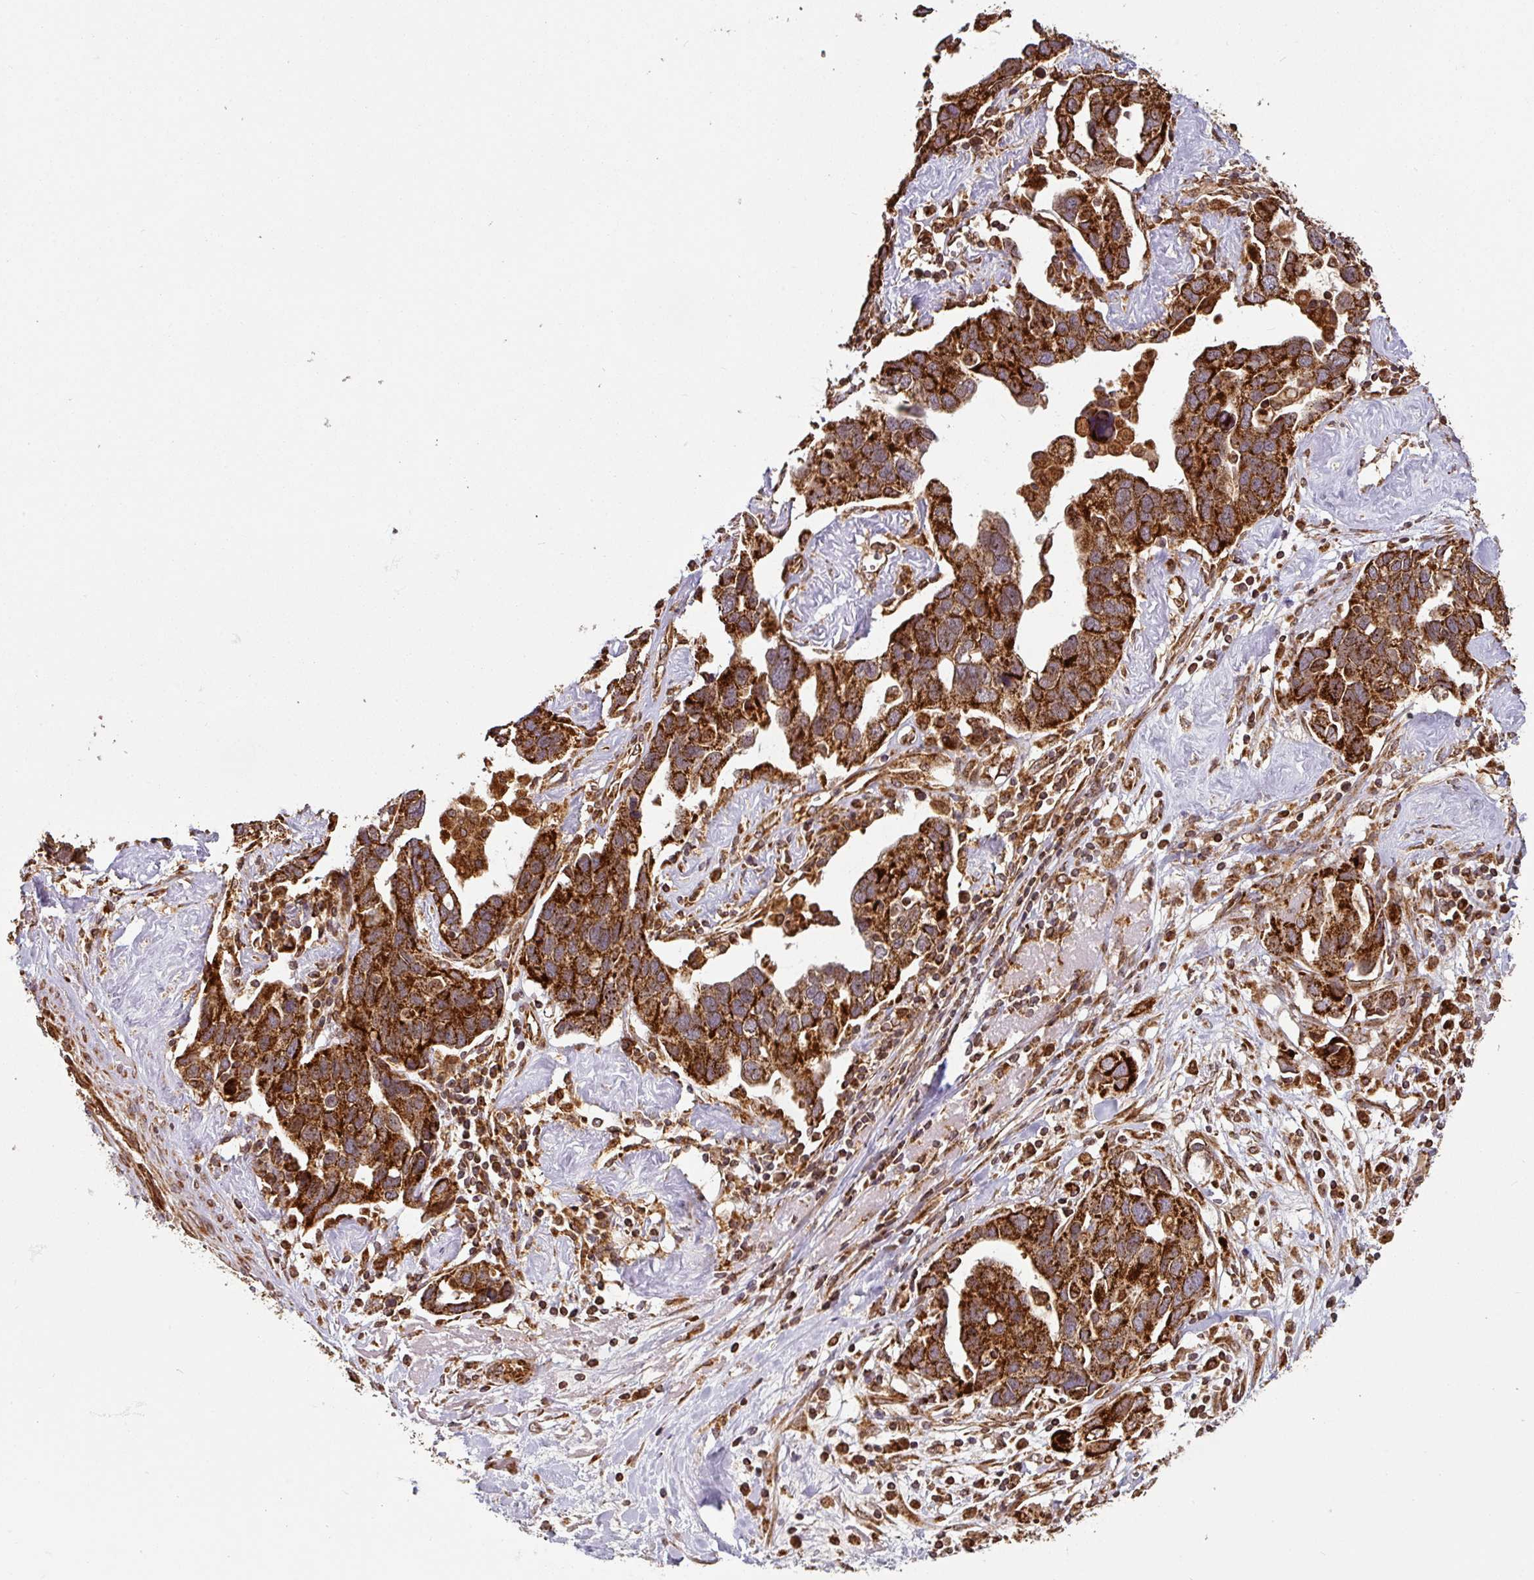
{"staining": {"intensity": "strong", "quantity": ">75%", "location": "cytoplasmic/membranous"}, "tissue": "ovarian cancer", "cell_type": "Tumor cells", "image_type": "cancer", "snomed": [{"axis": "morphology", "description": "Cystadenocarcinoma, serous, NOS"}, {"axis": "topography", "description": "Ovary"}], "caption": "Protein analysis of ovarian cancer (serous cystadenocarcinoma) tissue exhibits strong cytoplasmic/membranous staining in approximately >75% of tumor cells.", "gene": "TRAP1", "patient": {"sex": "female", "age": 54}}